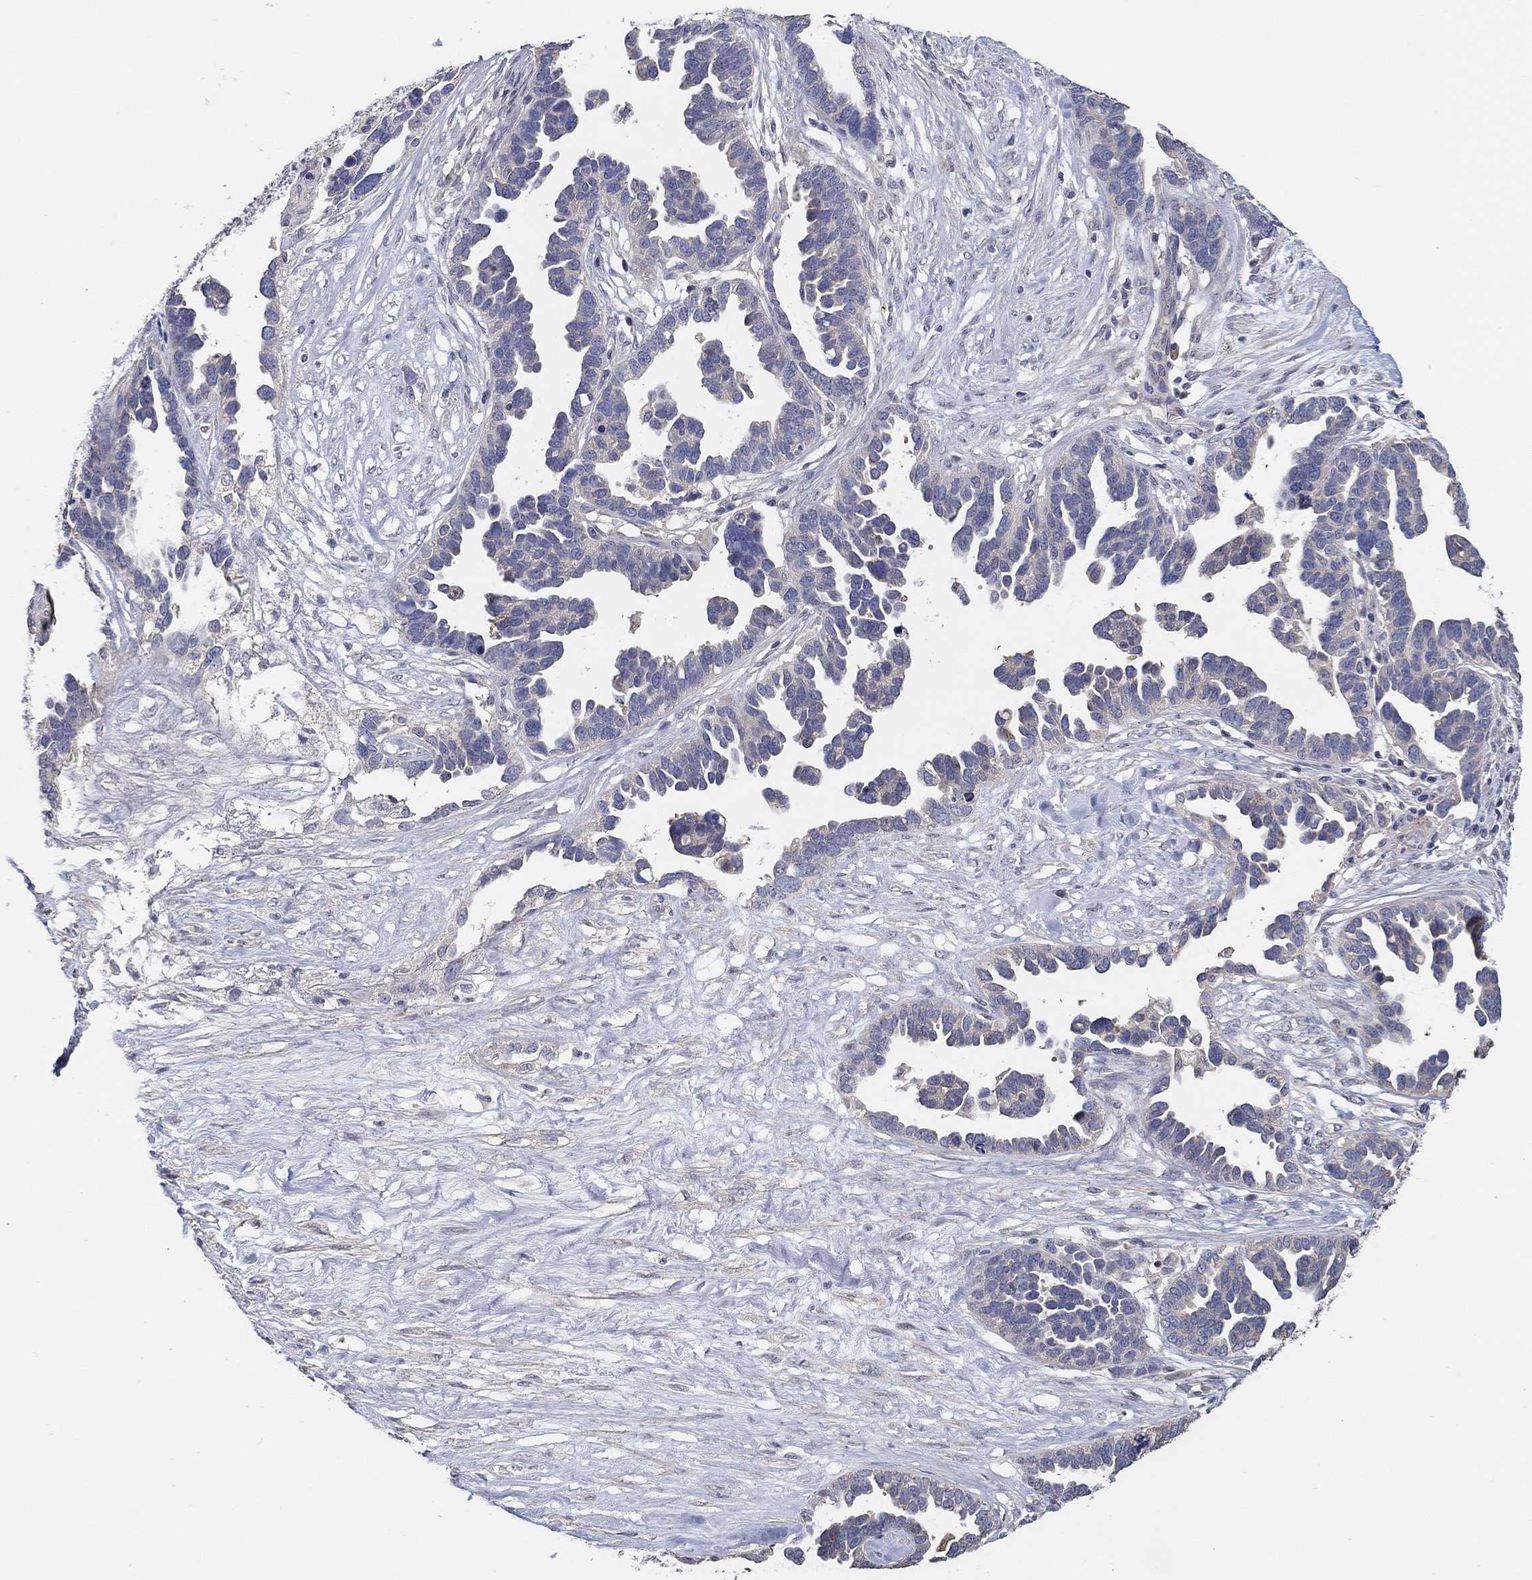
{"staining": {"intensity": "negative", "quantity": "none", "location": "none"}, "tissue": "ovarian cancer", "cell_type": "Tumor cells", "image_type": "cancer", "snomed": [{"axis": "morphology", "description": "Cystadenocarcinoma, serous, NOS"}, {"axis": "topography", "description": "Ovary"}], "caption": "Immunohistochemical staining of human serous cystadenocarcinoma (ovarian) displays no significant staining in tumor cells.", "gene": "DOCK3", "patient": {"sex": "female", "age": 54}}